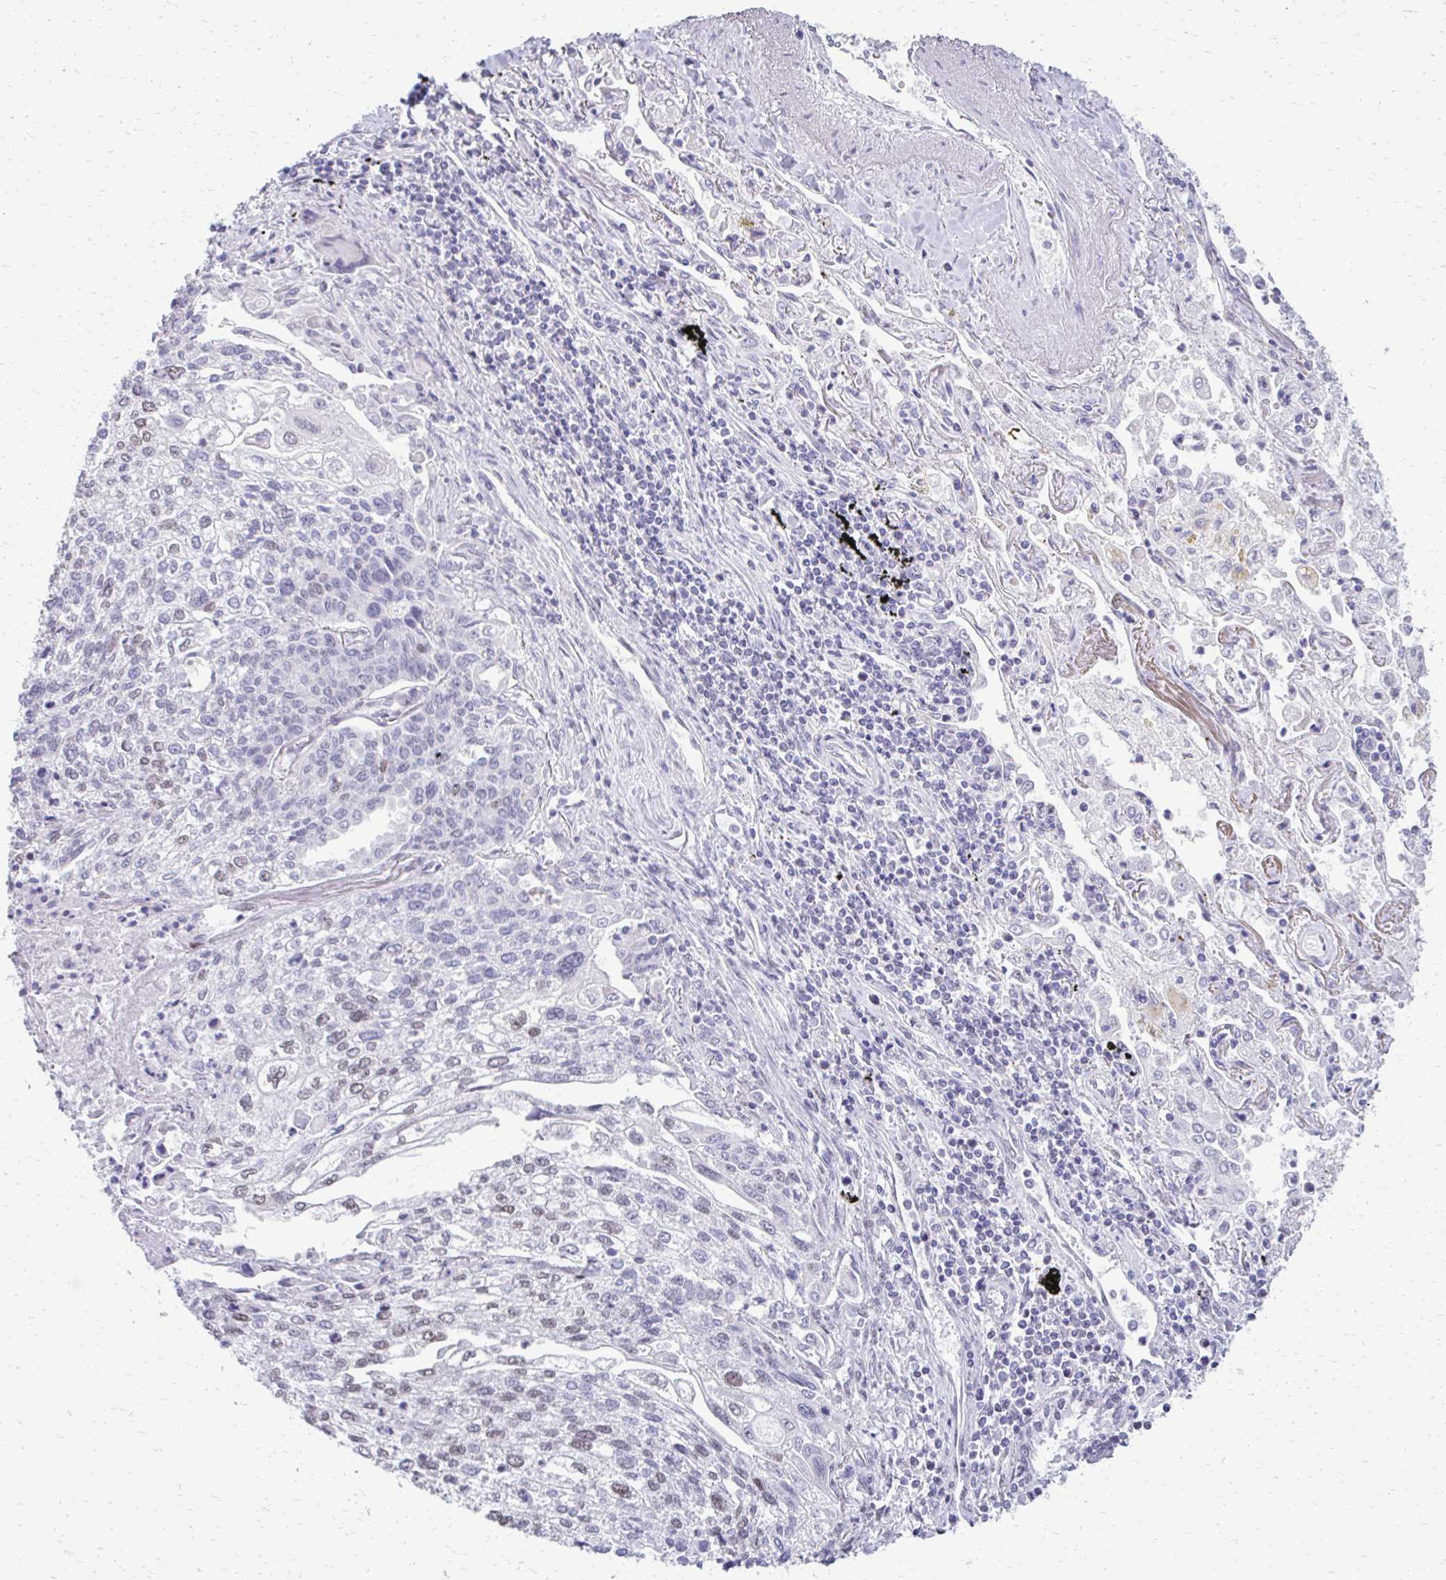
{"staining": {"intensity": "weak", "quantity": "<25%", "location": "nuclear"}, "tissue": "lung cancer", "cell_type": "Tumor cells", "image_type": "cancer", "snomed": [{"axis": "morphology", "description": "Squamous cell carcinoma, NOS"}, {"axis": "topography", "description": "Lung"}], "caption": "DAB immunohistochemical staining of human squamous cell carcinoma (lung) demonstrates no significant positivity in tumor cells.", "gene": "SS18", "patient": {"sex": "male", "age": 74}}